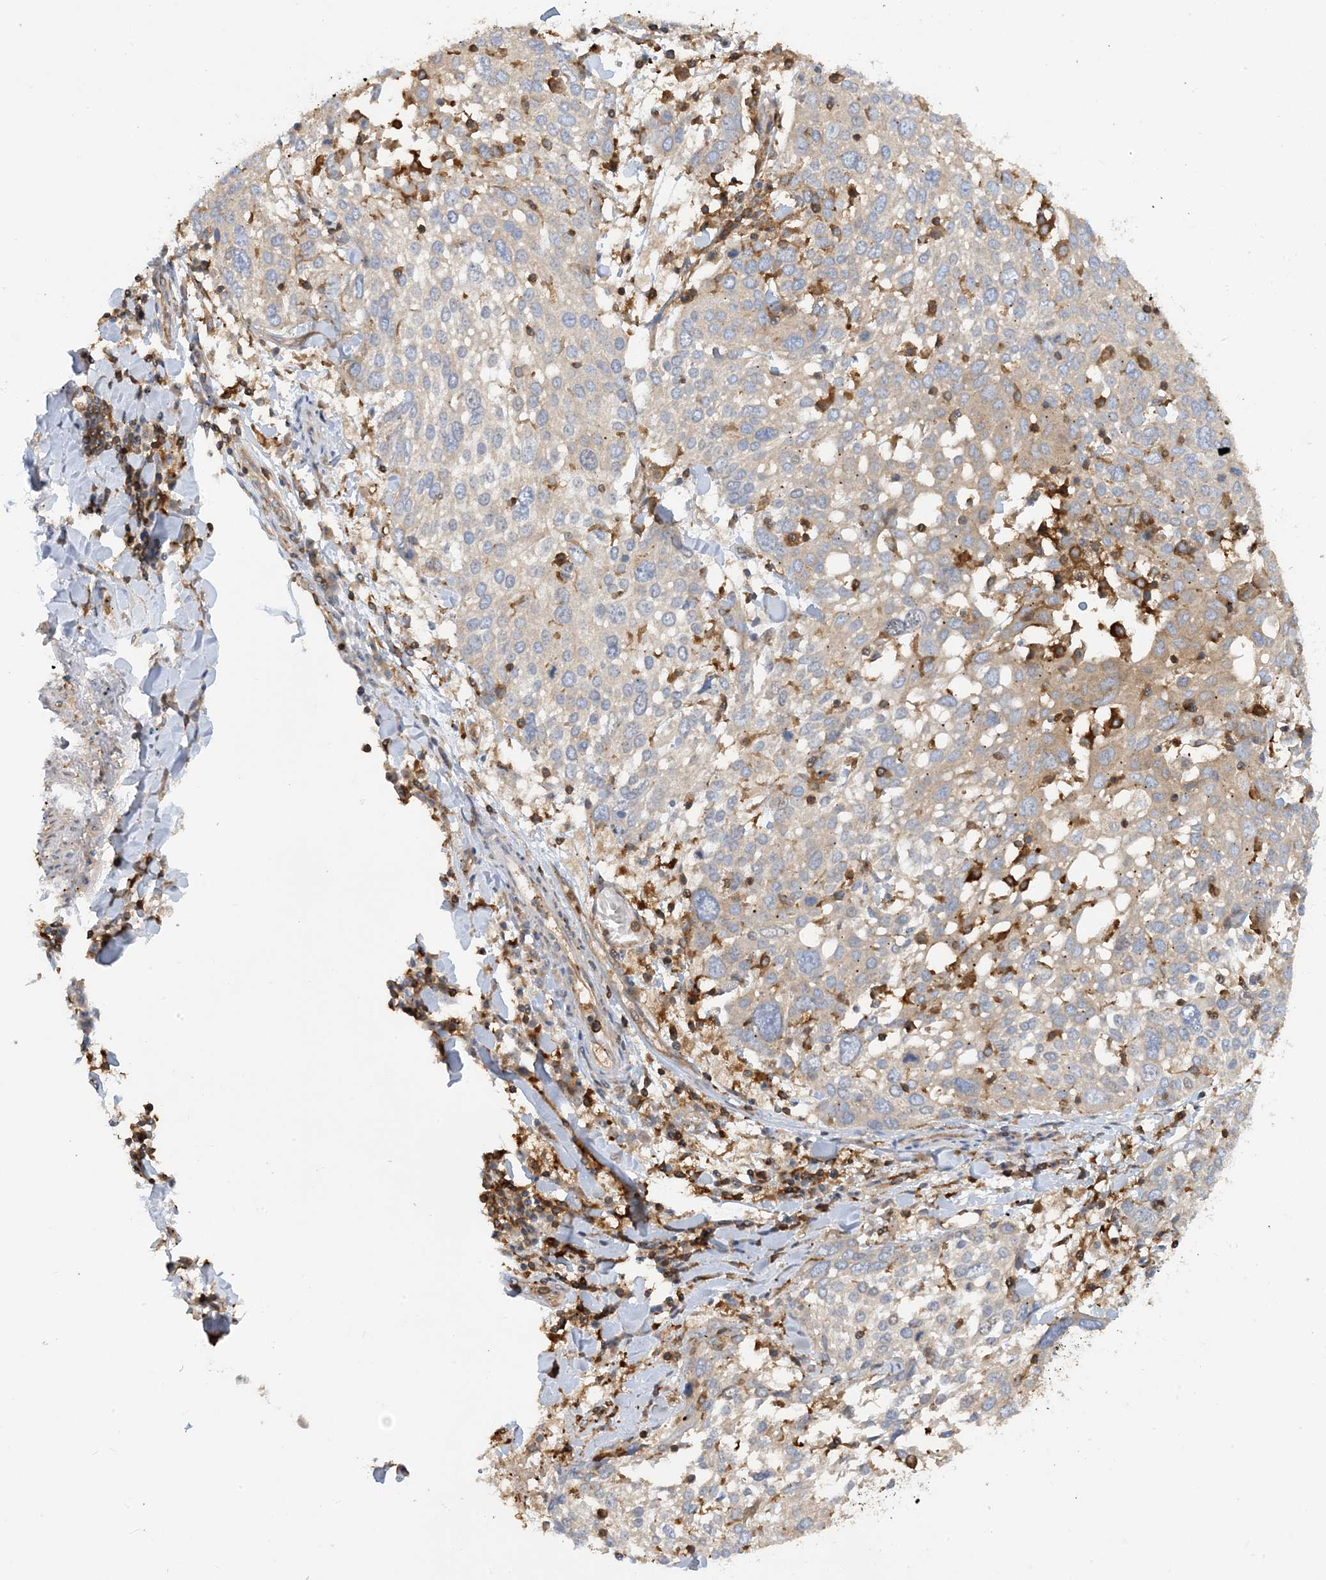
{"staining": {"intensity": "weak", "quantity": "<25%", "location": "cytoplasmic/membranous"}, "tissue": "lung cancer", "cell_type": "Tumor cells", "image_type": "cancer", "snomed": [{"axis": "morphology", "description": "Squamous cell carcinoma, NOS"}, {"axis": "topography", "description": "Lung"}], "caption": "This is an immunohistochemistry photomicrograph of lung squamous cell carcinoma. There is no expression in tumor cells.", "gene": "SFMBT2", "patient": {"sex": "male", "age": 65}}